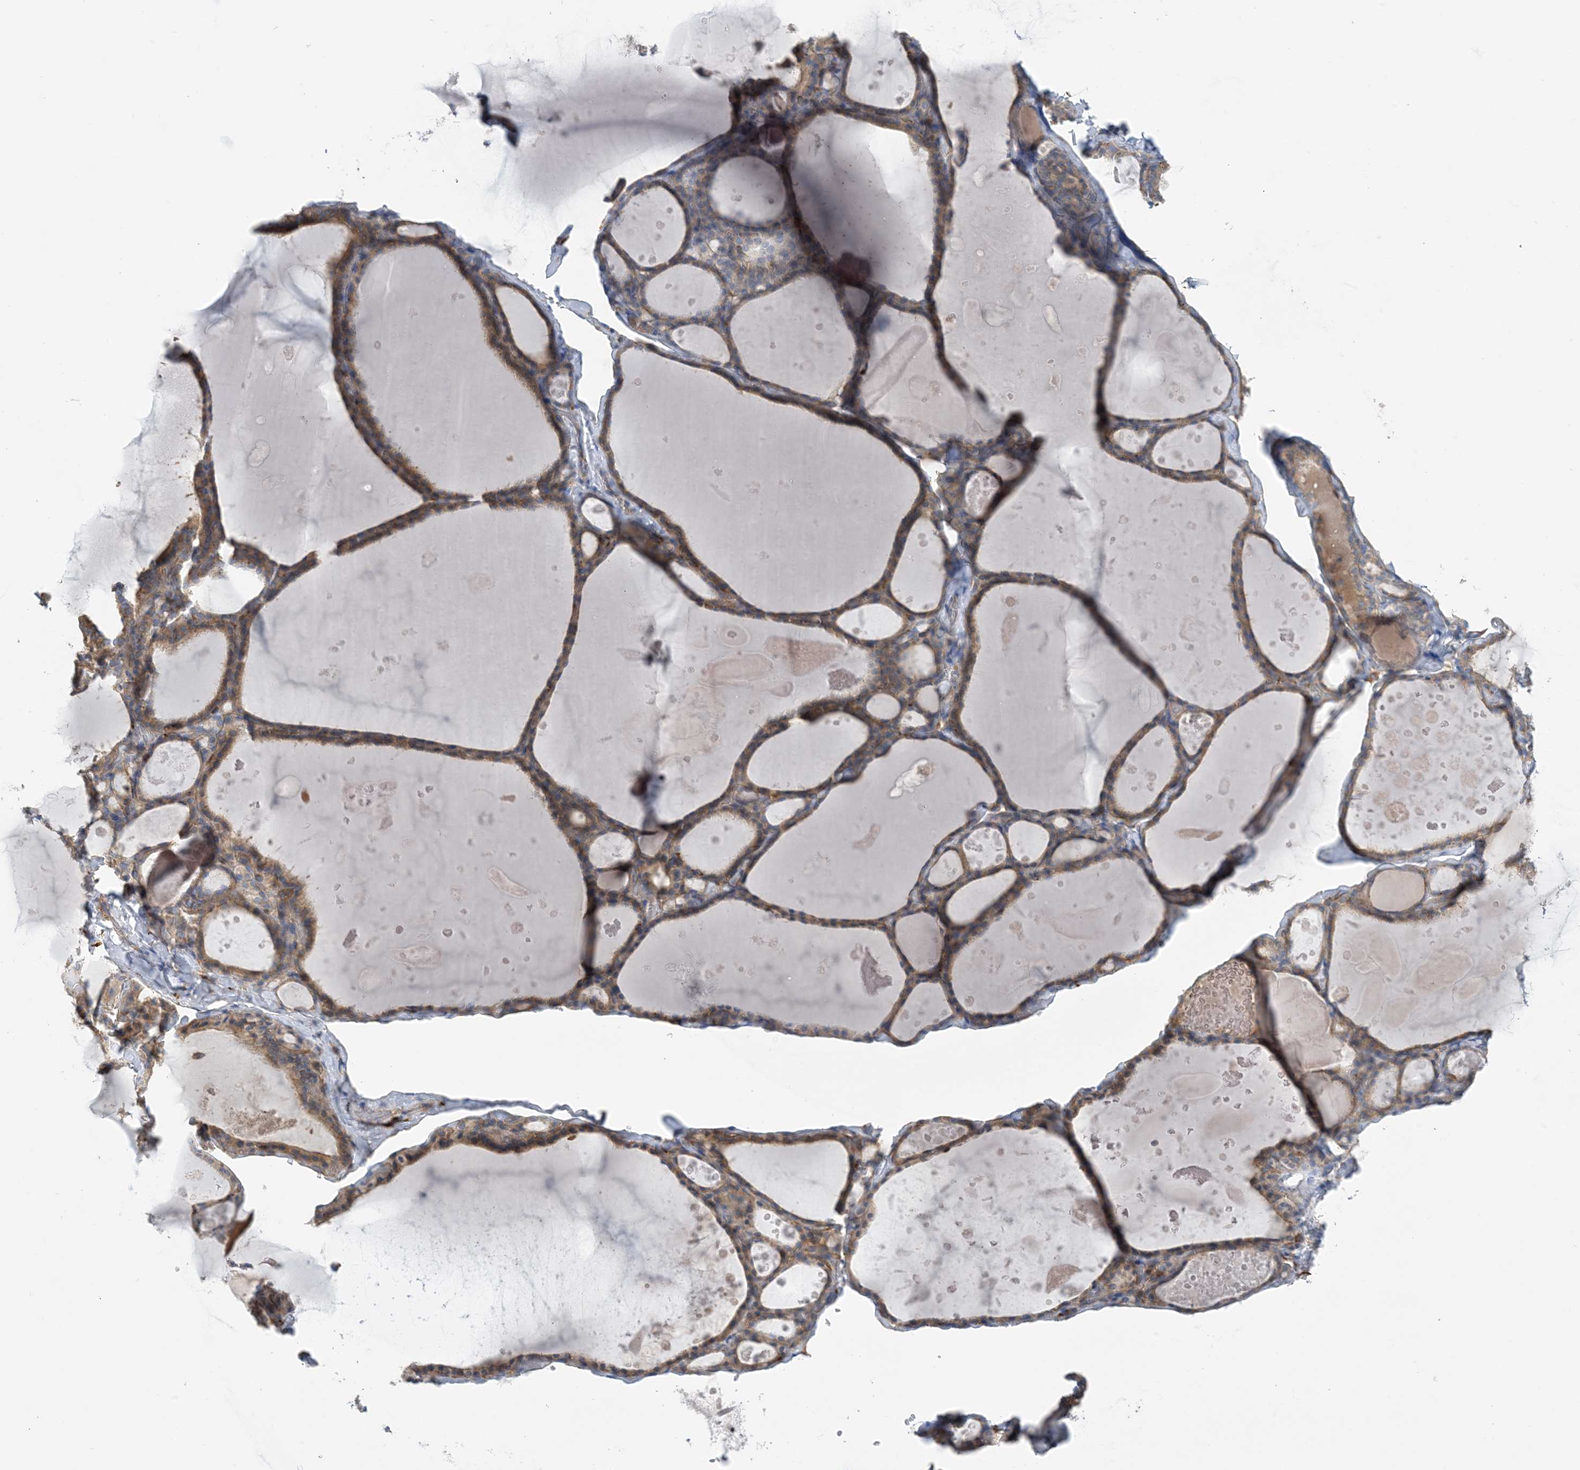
{"staining": {"intensity": "moderate", "quantity": ">75%", "location": "cytoplasmic/membranous"}, "tissue": "thyroid gland", "cell_type": "Glandular cells", "image_type": "normal", "snomed": [{"axis": "morphology", "description": "Normal tissue, NOS"}, {"axis": "topography", "description": "Thyroid gland"}], "caption": "Immunohistochemical staining of normal thyroid gland reveals moderate cytoplasmic/membranous protein expression in approximately >75% of glandular cells.", "gene": "CALHM5", "patient": {"sex": "male", "age": 56}}